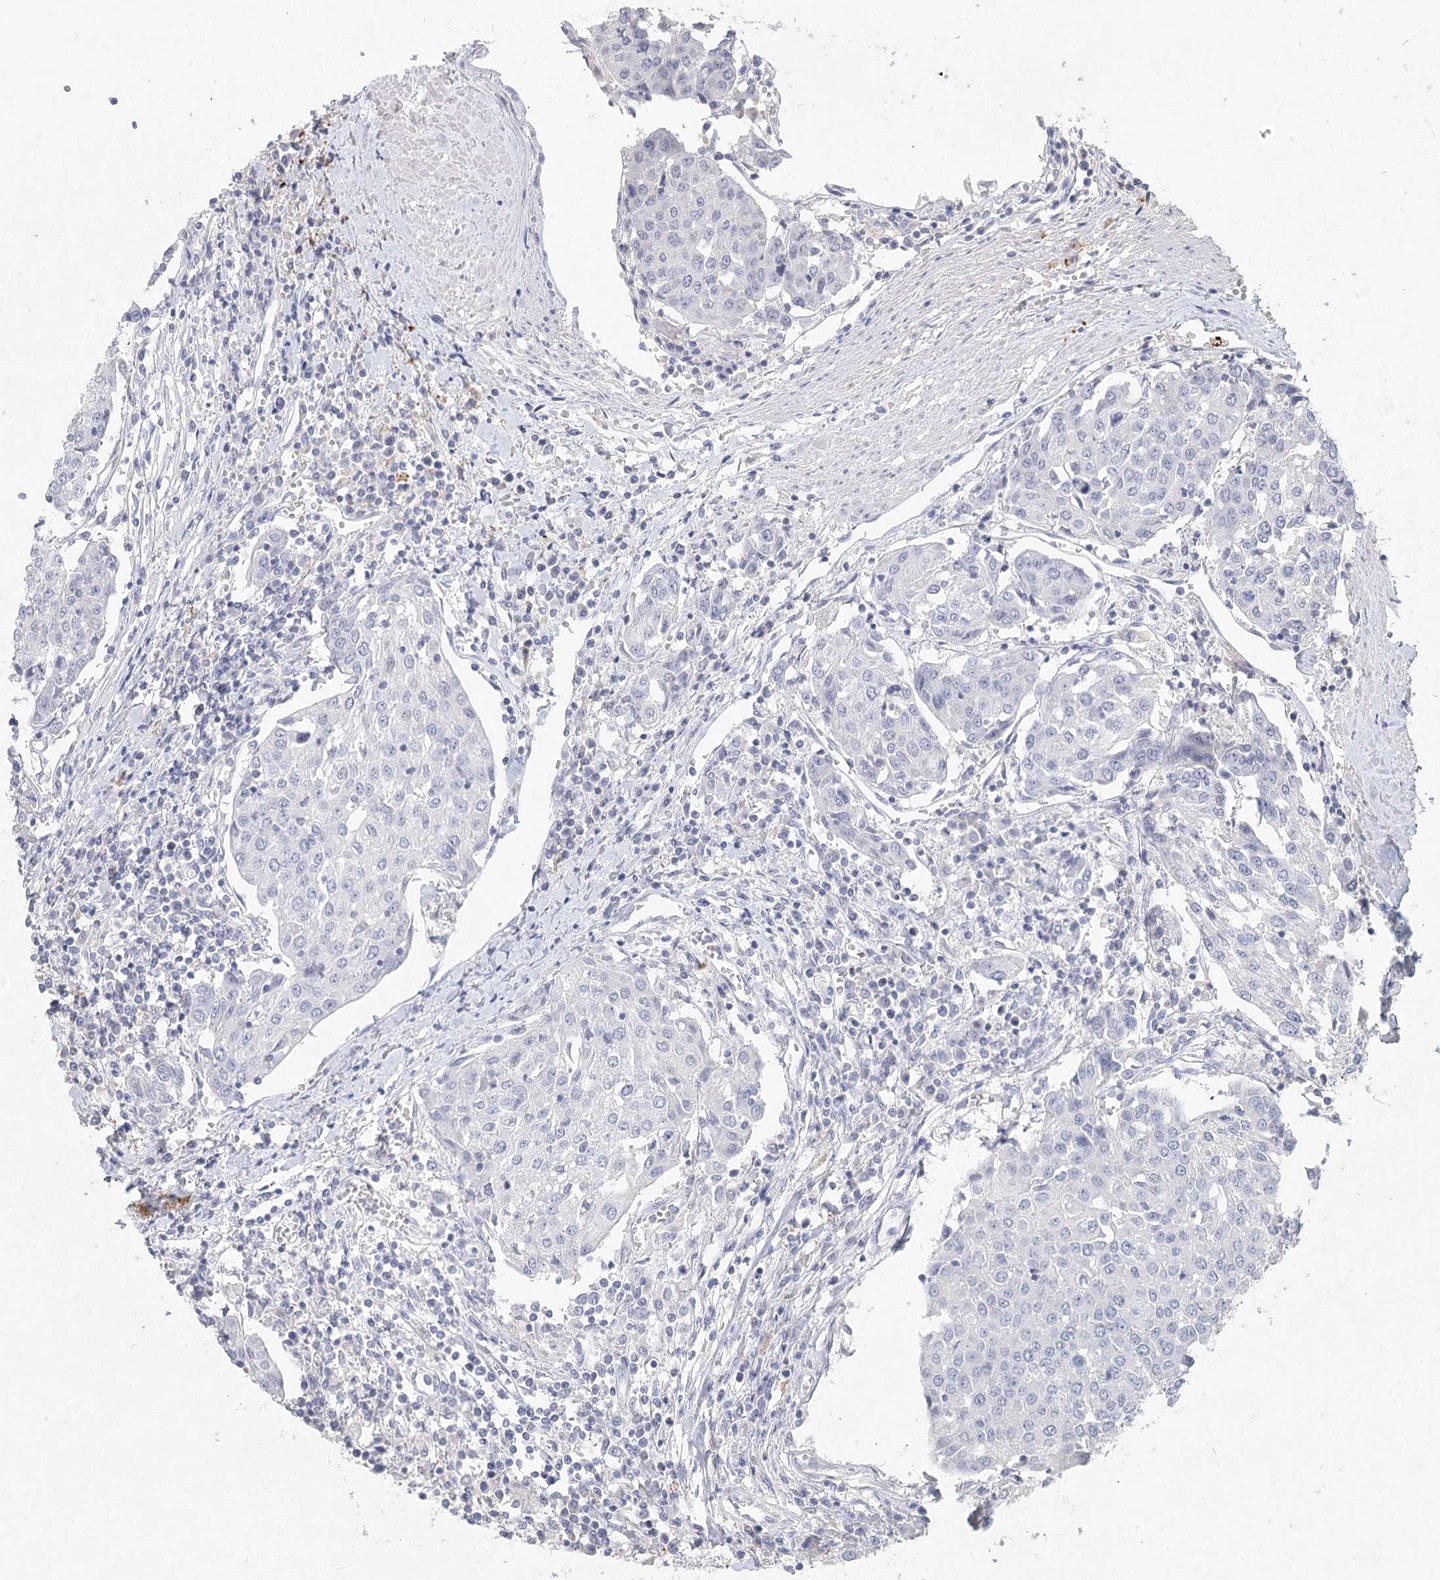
{"staining": {"intensity": "negative", "quantity": "none", "location": "none"}, "tissue": "urothelial cancer", "cell_type": "Tumor cells", "image_type": "cancer", "snomed": [{"axis": "morphology", "description": "Urothelial carcinoma, High grade"}, {"axis": "topography", "description": "Urinary bladder"}], "caption": "The image shows no significant positivity in tumor cells of urothelial cancer. (Brightfield microscopy of DAB (3,3'-diaminobenzidine) immunohistochemistry at high magnification).", "gene": "ARSI", "patient": {"sex": "female", "age": 85}}